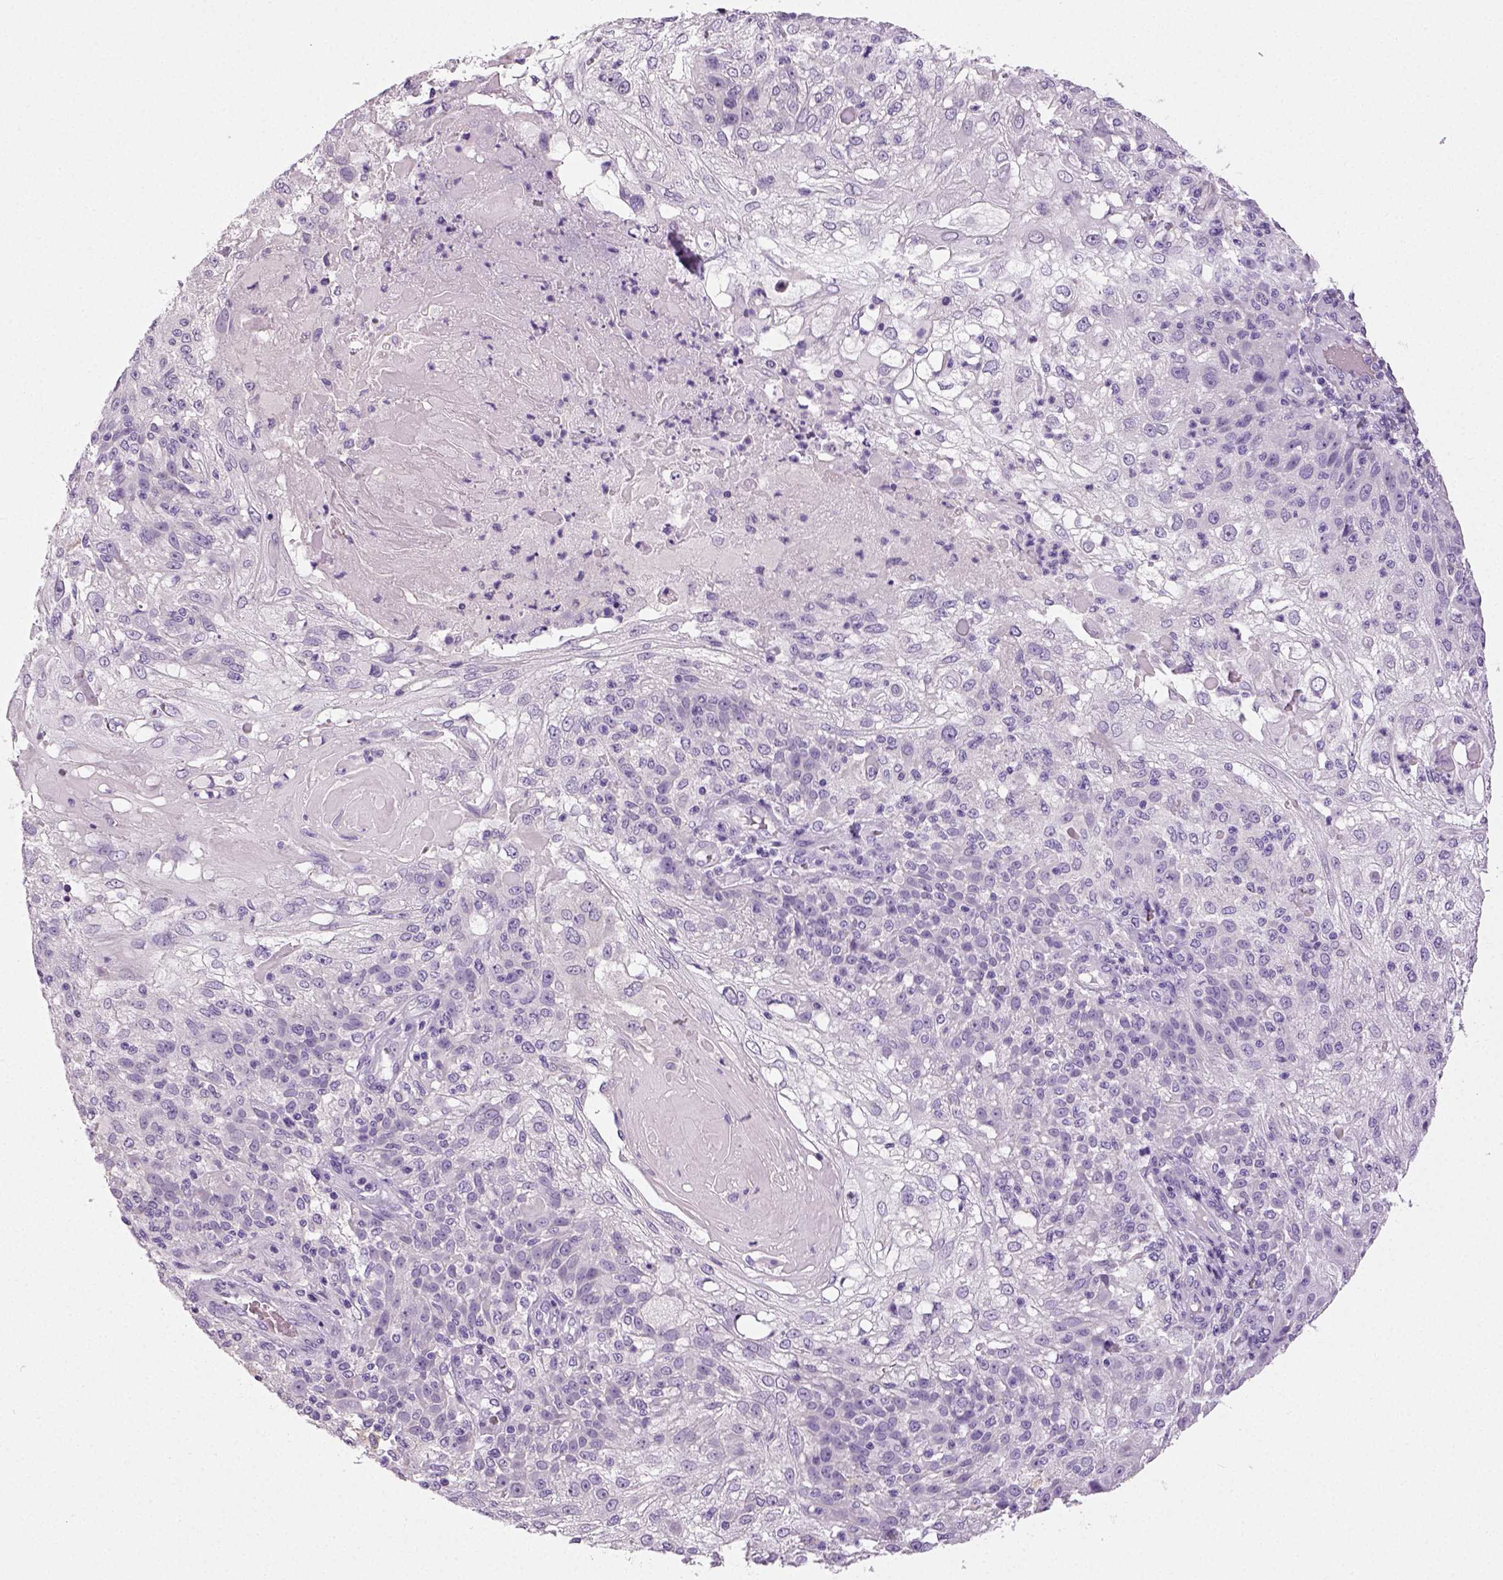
{"staining": {"intensity": "negative", "quantity": "none", "location": "none"}, "tissue": "skin cancer", "cell_type": "Tumor cells", "image_type": "cancer", "snomed": [{"axis": "morphology", "description": "Normal tissue, NOS"}, {"axis": "morphology", "description": "Squamous cell carcinoma, NOS"}, {"axis": "topography", "description": "Skin"}], "caption": "Immunohistochemistry (IHC) image of squamous cell carcinoma (skin) stained for a protein (brown), which shows no staining in tumor cells. (DAB IHC visualized using brightfield microscopy, high magnification).", "gene": "NECAB2", "patient": {"sex": "female", "age": 83}}